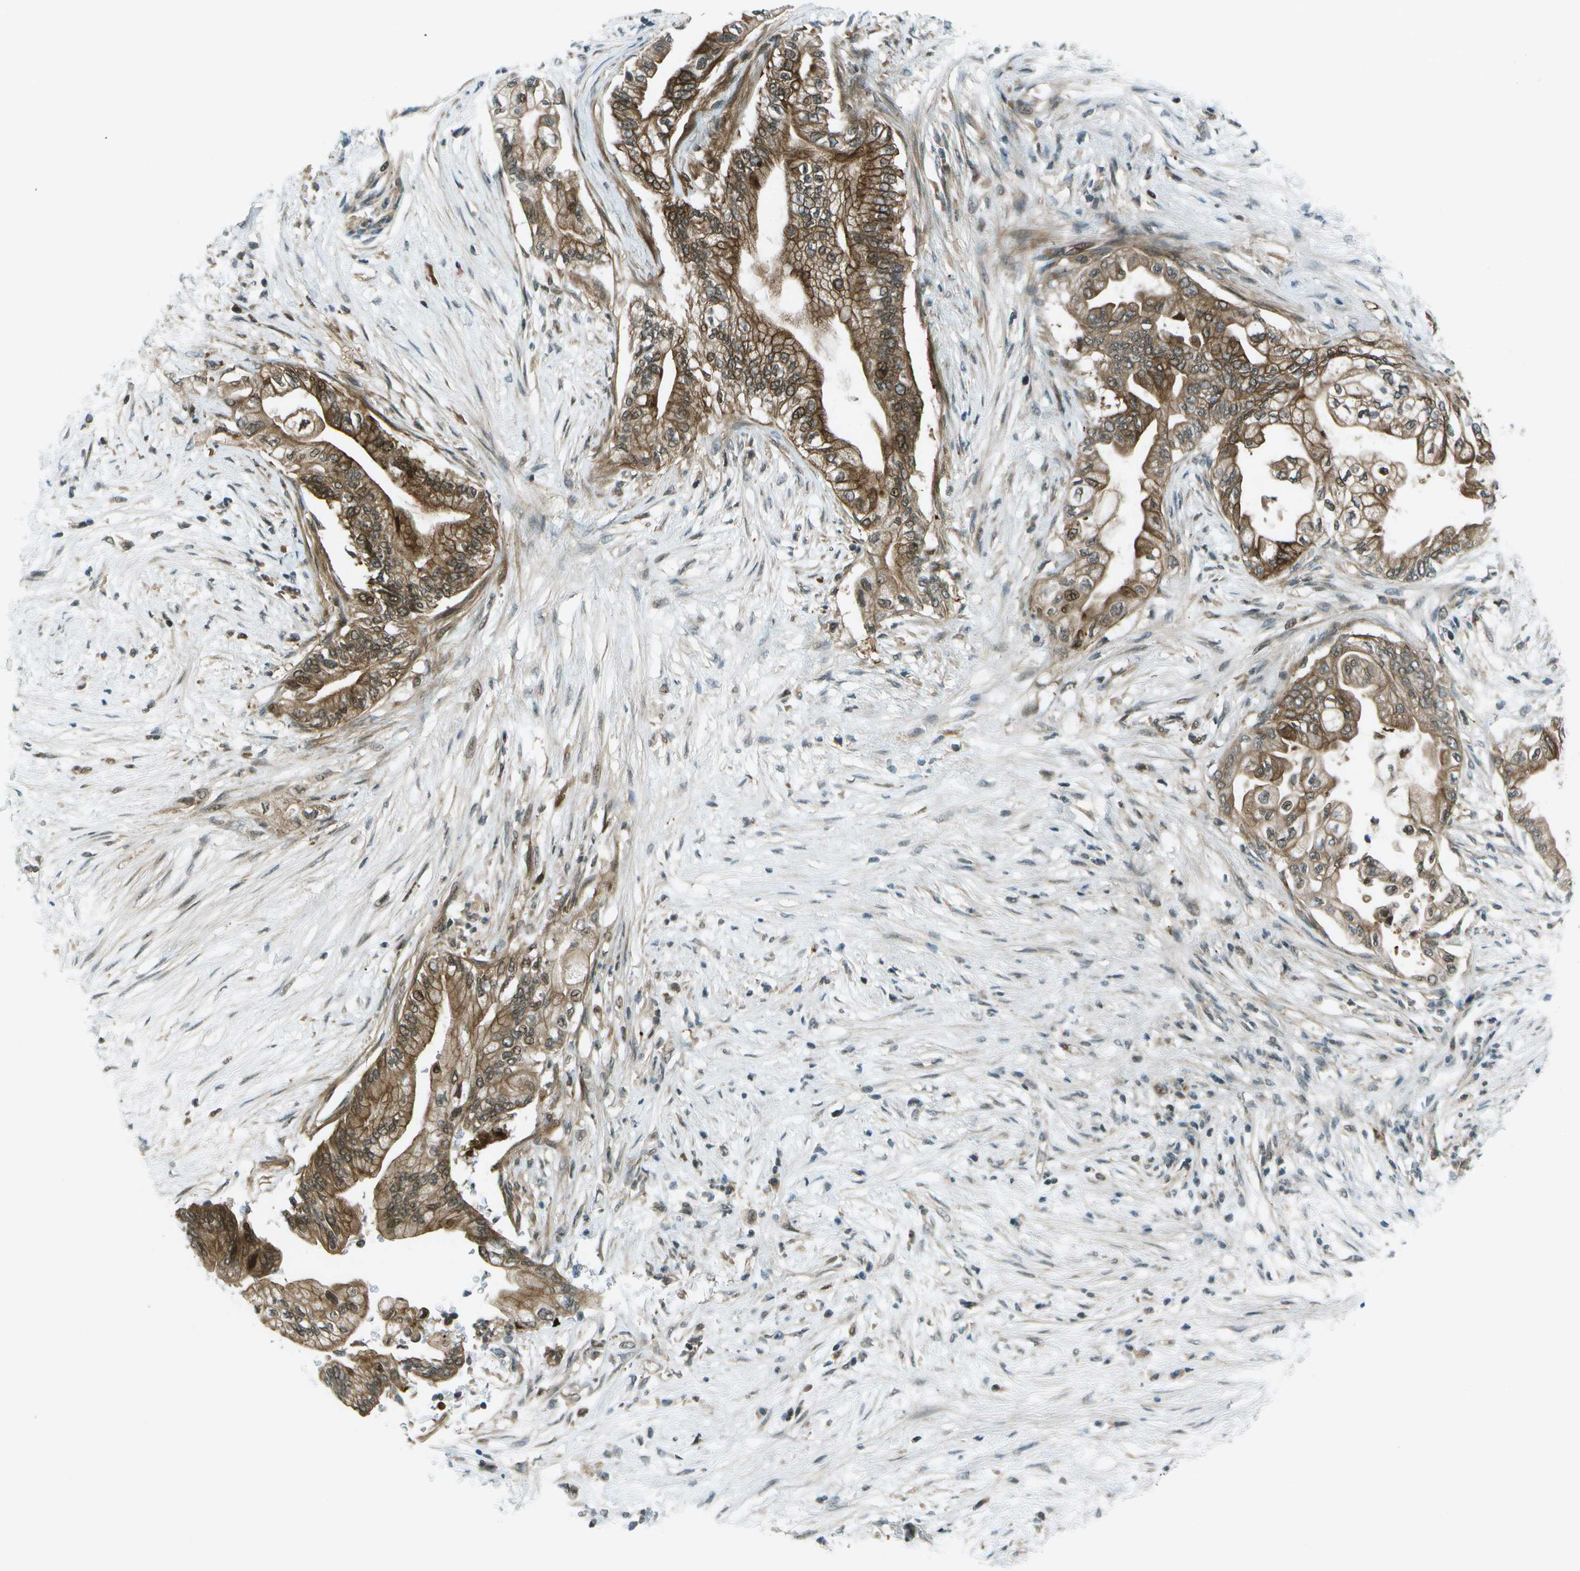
{"staining": {"intensity": "moderate", "quantity": ">75%", "location": "cytoplasmic/membranous"}, "tissue": "pancreatic cancer", "cell_type": "Tumor cells", "image_type": "cancer", "snomed": [{"axis": "morphology", "description": "Normal tissue, NOS"}, {"axis": "morphology", "description": "Adenocarcinoma, NOS"}, {"axis": "topography", "description": "Pancreas"}, {"axis": "topography", "description": "Duodenum"}], "caption": "Immunohistochemistry of human pancreatic cancer shows medium levels of moderate cytoplasmic/membranous staining in approximately >75% of tumor cells.", "gene": "TMEM19", "patient": {"sex": "female", "age": 60}}